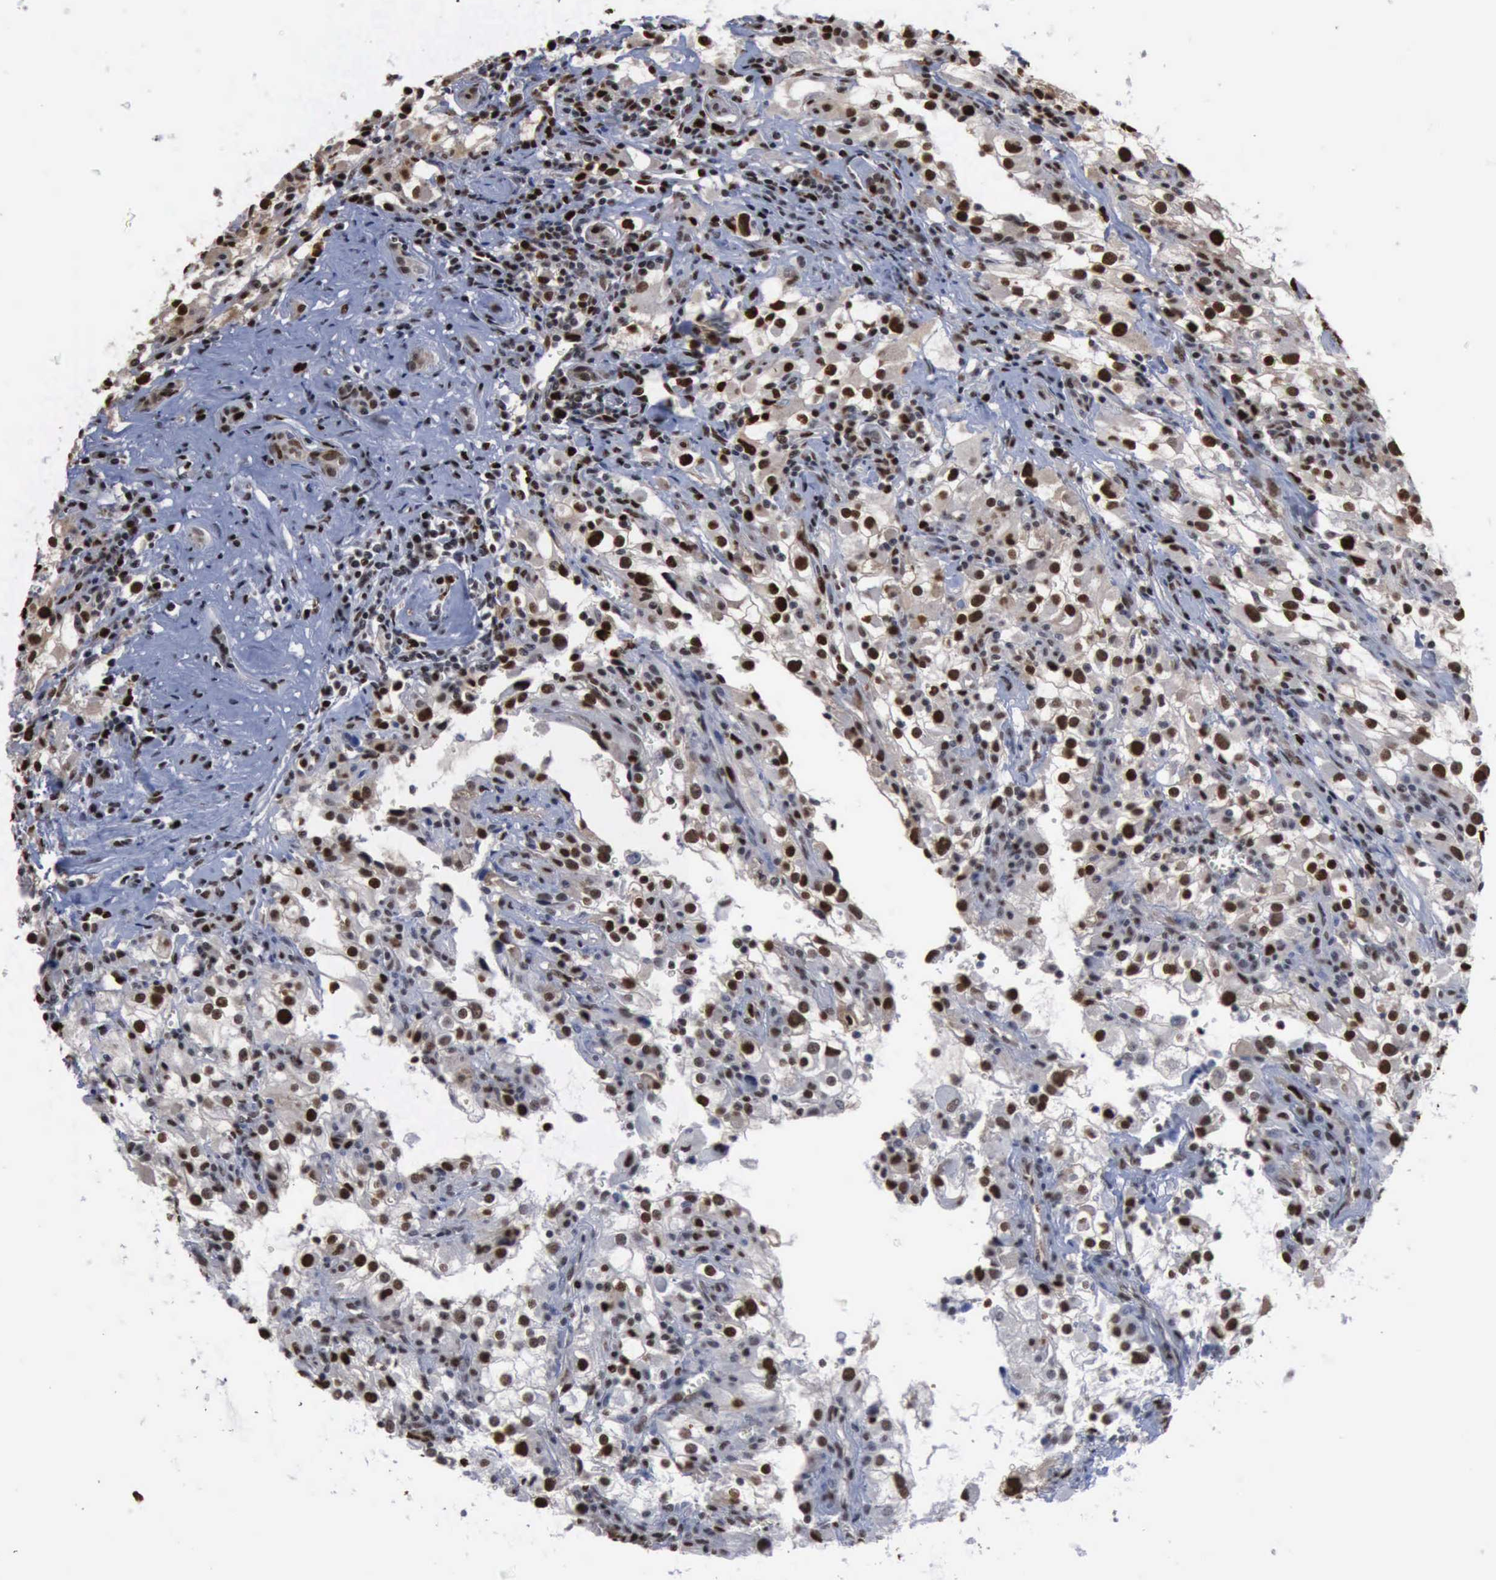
{"staining": {"intensity": "moderate", "quantity": "25%-75%", "location": "nuclear"}, "tissue": "renal cancer", "cell_type": "Tumor cells", "image_type": "cancer", "snomed": [{"axis": "morphology", "description": "Adenocarcinoma, NOS"}, {"axis": "topography", "description": "Kidney"}], "caption": "Human renal cancer (adenocarcinoma) stained with a brown dye exhibits moderate nuclear positive staining in about 25%-75% of tumor cells.", "gene": "PCNA", "patient": {"sex": "female", "age": 52}}